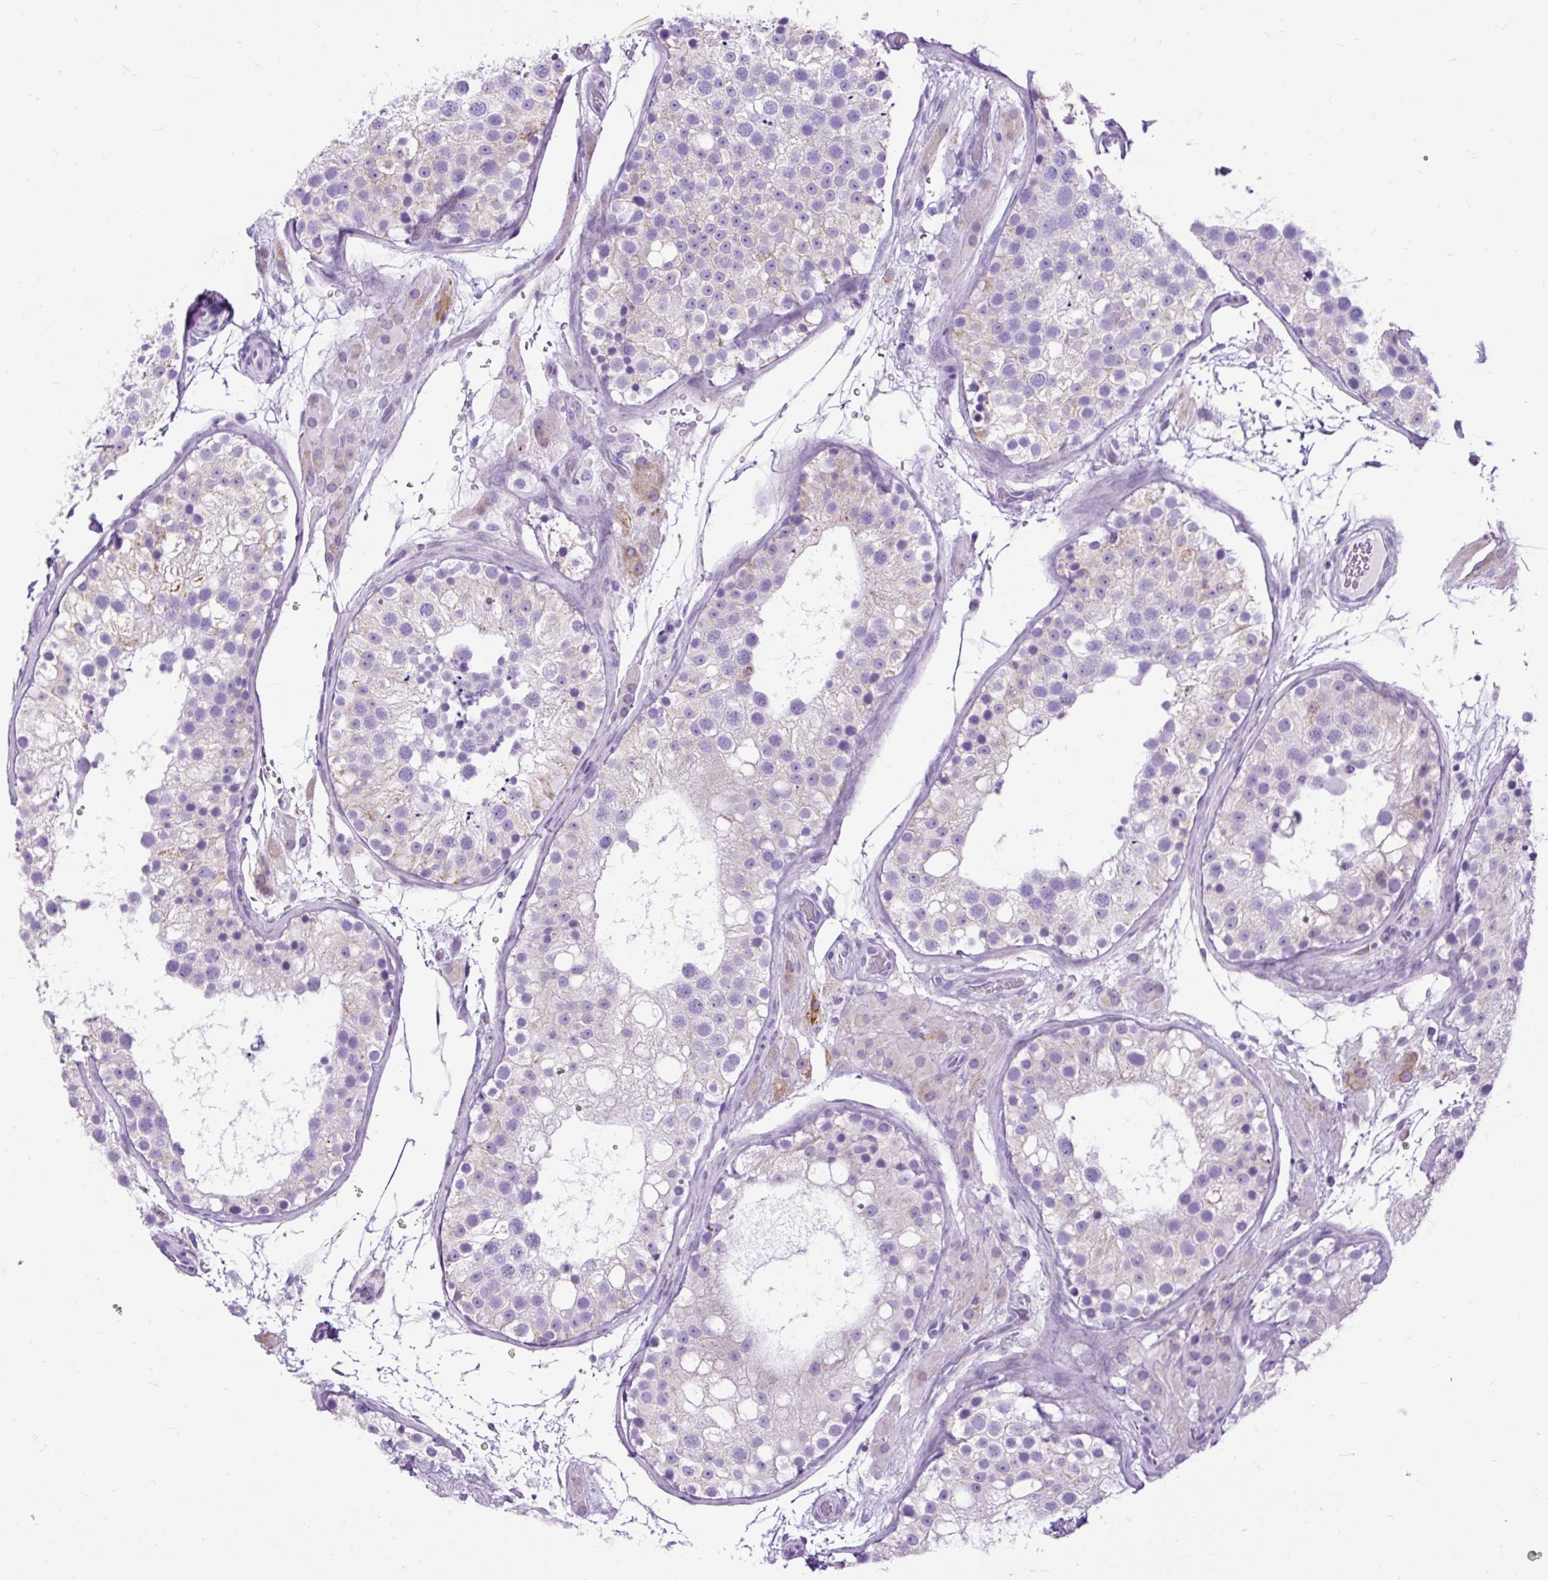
{"staining": {"intensity": "moderate", "quantity": "<25%", "location": "cytoplasmic/membranous"}, "tissue": "testis", "cell_type": "Cells in seminiferous ducts", "image_type": "normal", "snomed": [{"axis": "morphology", "description": "Normal tissue, NOS"}, {"axis": "topography", "description": "Testis"}], "caption": "Testis stained for a protein (brown) shows moderate cytoplasmic/membranous positive staining in approximately <25% of cells in seminiferous ducts.", "gene": "ZNF256", "patient": {"sex": "male", "age": 26}}